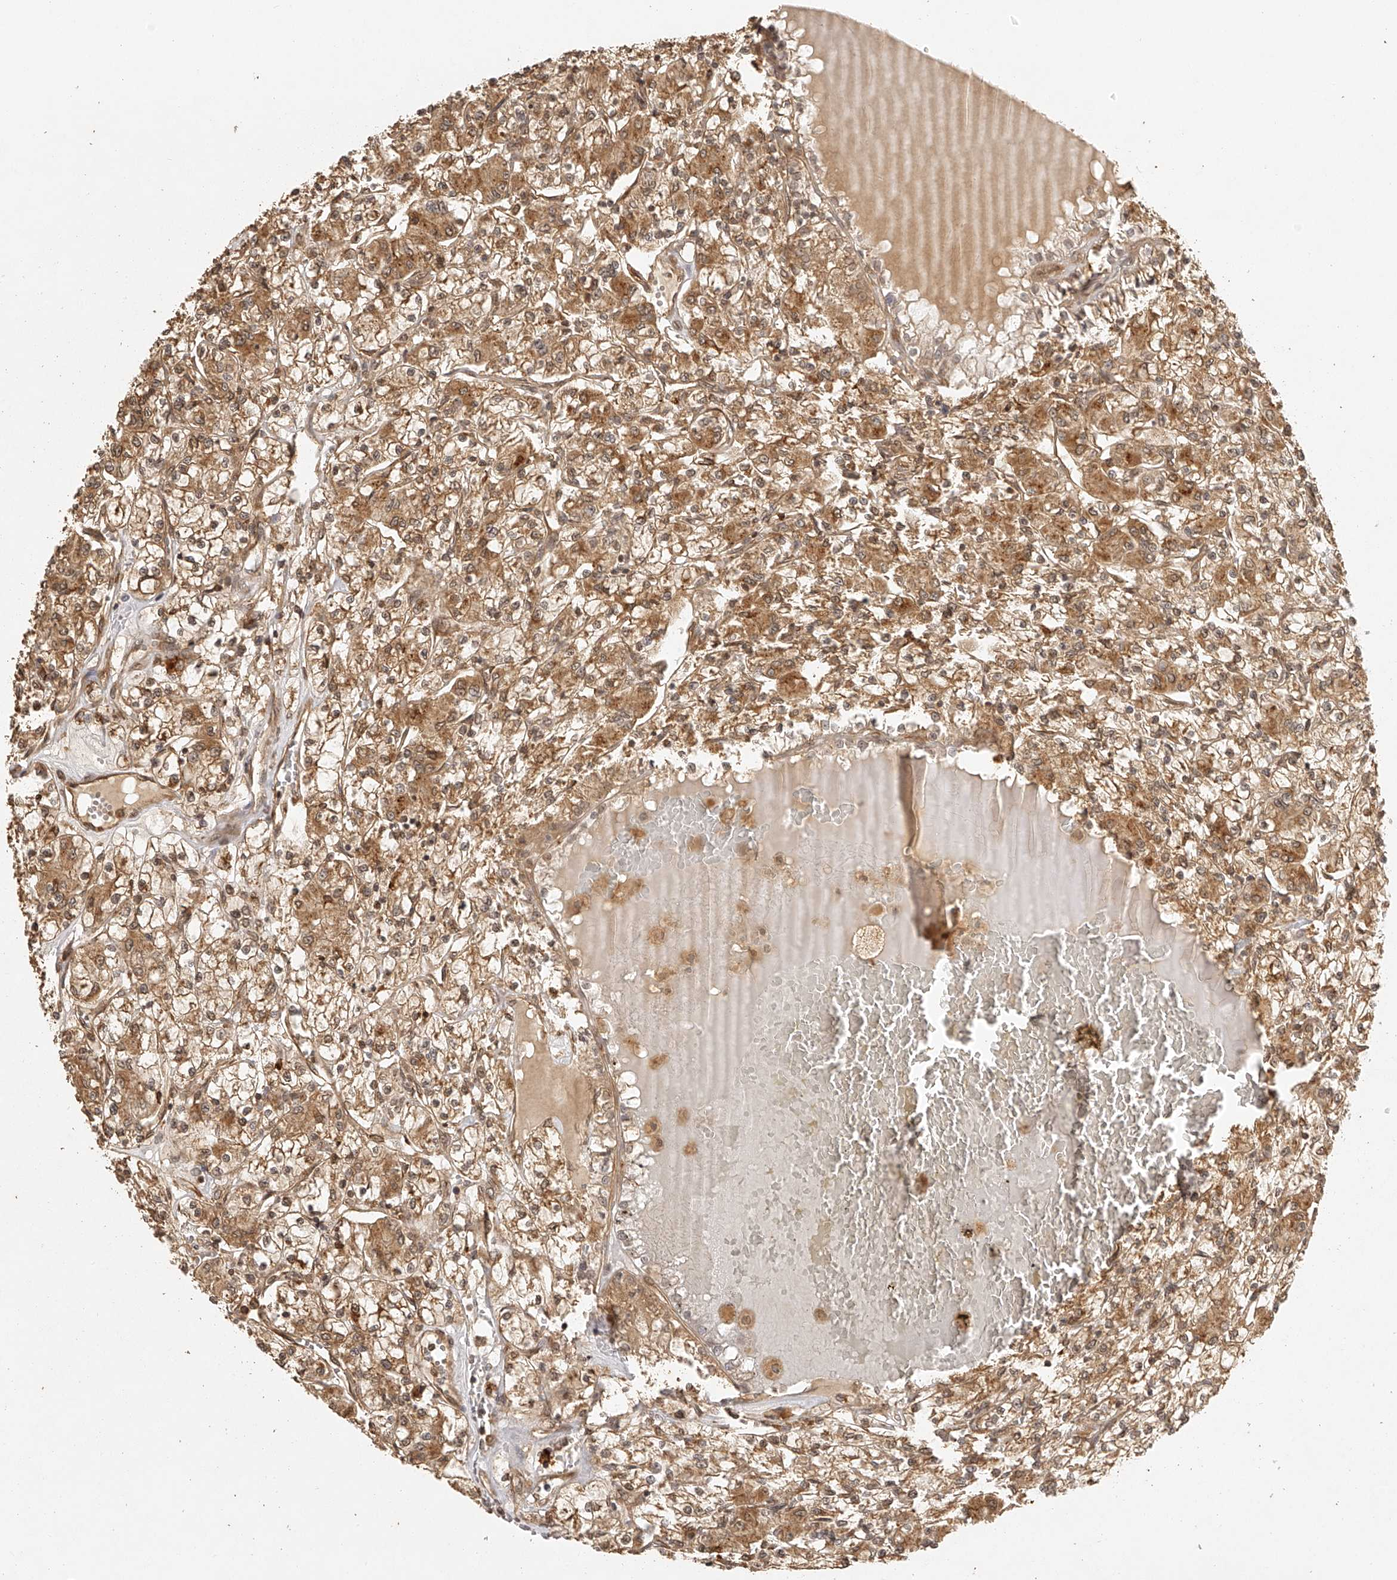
{"staining": {"intensity": "moderate", "quantity": ">75%", "location": "cytoplasmic/membranous"}, "tissue": "renal cancer", "cell_type": "Tumor cells", "image_type": "cancer", "snomed": [{"axis": "morphology", "description": "Adenocarcinoma, NOS"}, {"axis": "topography", "description": "Kidney"}], "caption": "IHC micrograph of neoplastic tissue: renal cancer (adenocarcinoma) stained using immunohistochemistry exhibits medium levels of moderate protein expression localized specifically in the cytoplasmic/membranous of tumor cells, appearing as a cytoplasmic/membranous brown color.", "gene": "BCL2L11", "patient": {"sex": "female", "age": 59}}